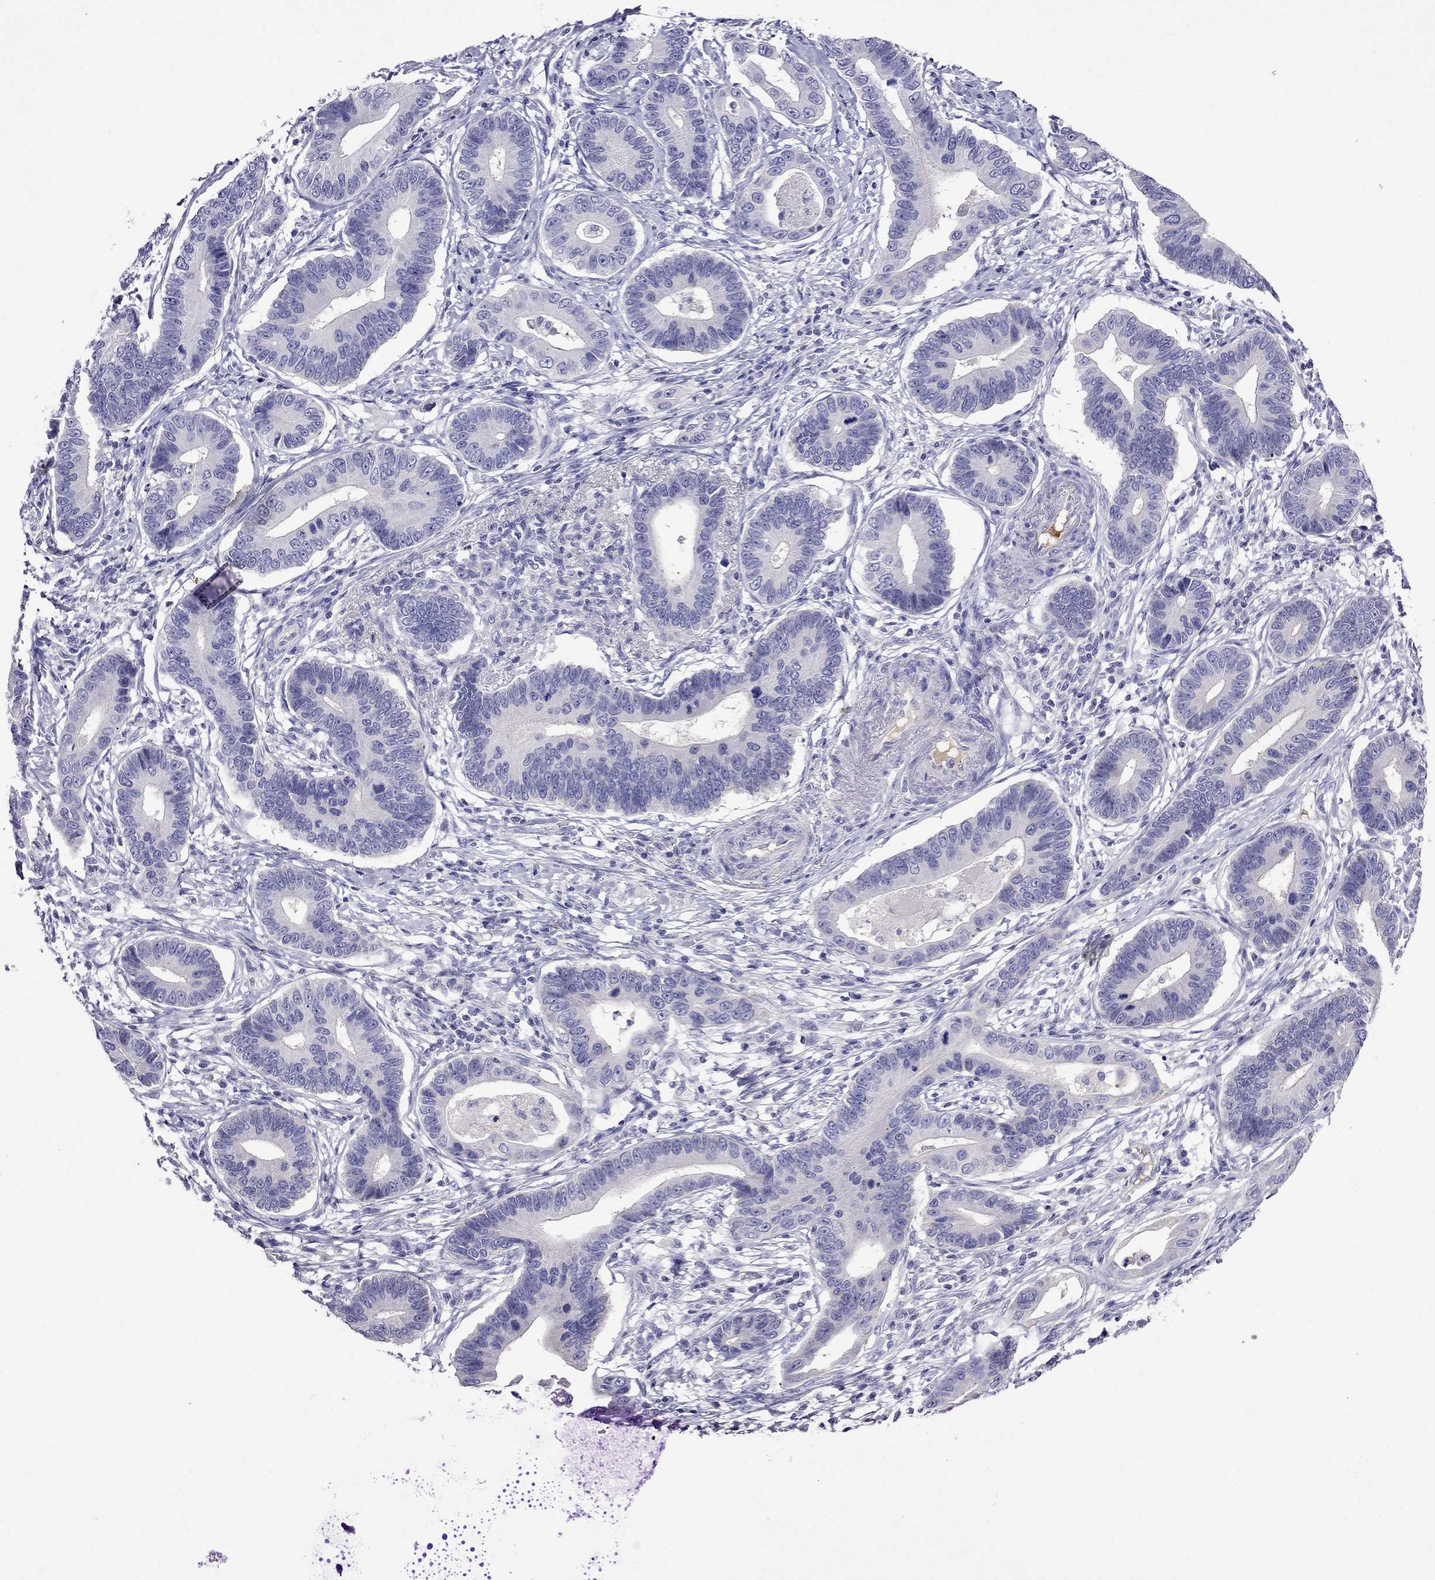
{"staining": {"intensity": "negative", "quantity": "none", "location": "none"}, "tissue": "stomach cancer", "cell_type": "Tumor cells", "image_type": "cancer", "snomed": [{"axis": "morphology", "description": "Adenocarcinoma, NOS"}, {"axis": "topography", "description": "Stomach"}], "caption": "Adenocarcinoma (stomach) was stained to show a protein in brown. There is no significant staining in tumor cells.", "gene": "STAR", "patient": {"sex": "male", "age": 84}}